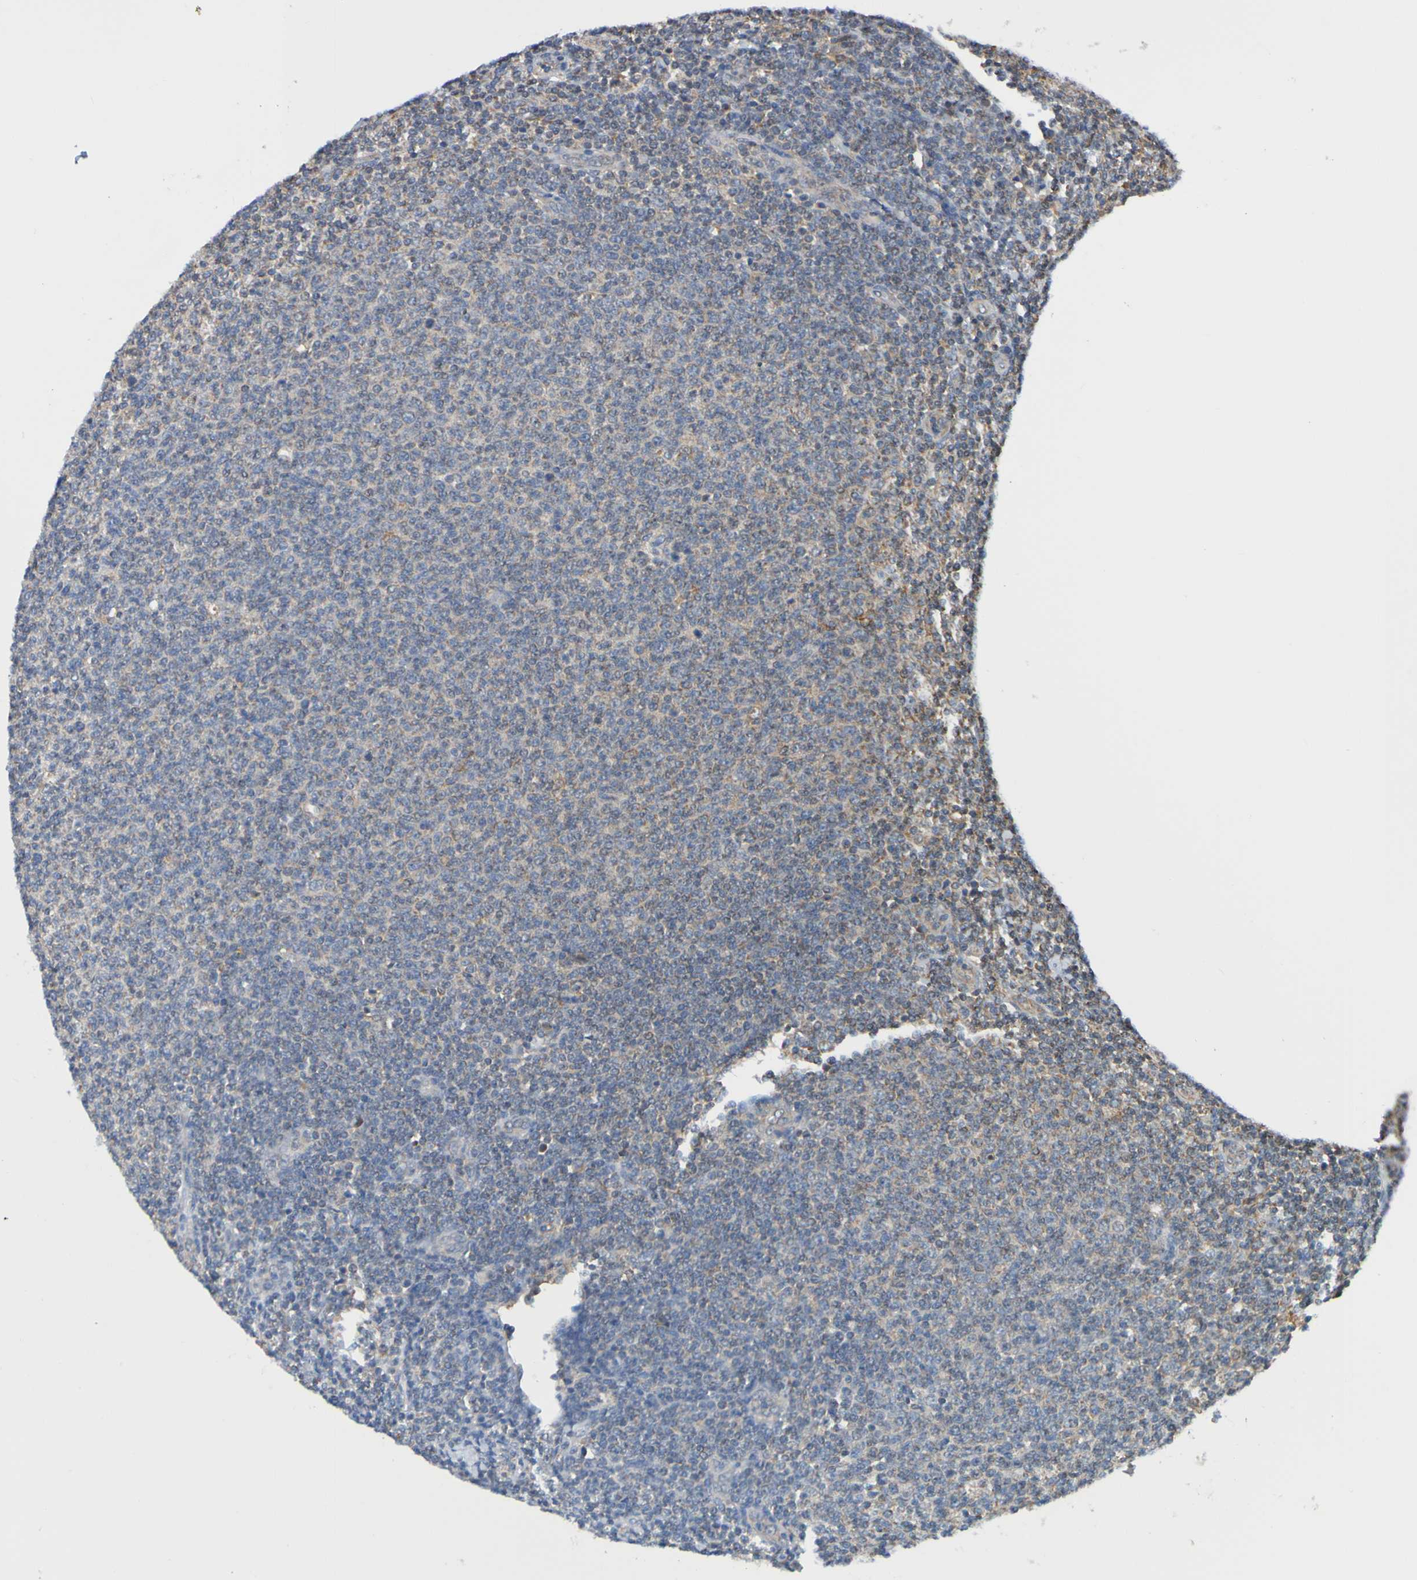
{"staining": {"intensity": "negative", "quantity": "none", "location": "none"}, "tissue": "lymphoma", "cell_type": "Tumor cells", "image_type": "cancer", "snomed": [{"axis": "morphology", "description": "Malignant lymphoma, non-Hodgkin's type, Low grade"}, {"axis": "topography", "description": "Lymph node"}], "caption": "The image demonstrates no staining of tumor cells in lymphoma.", "gene": "AXIN1", "patient": {"sex": "male", "age": 66}}